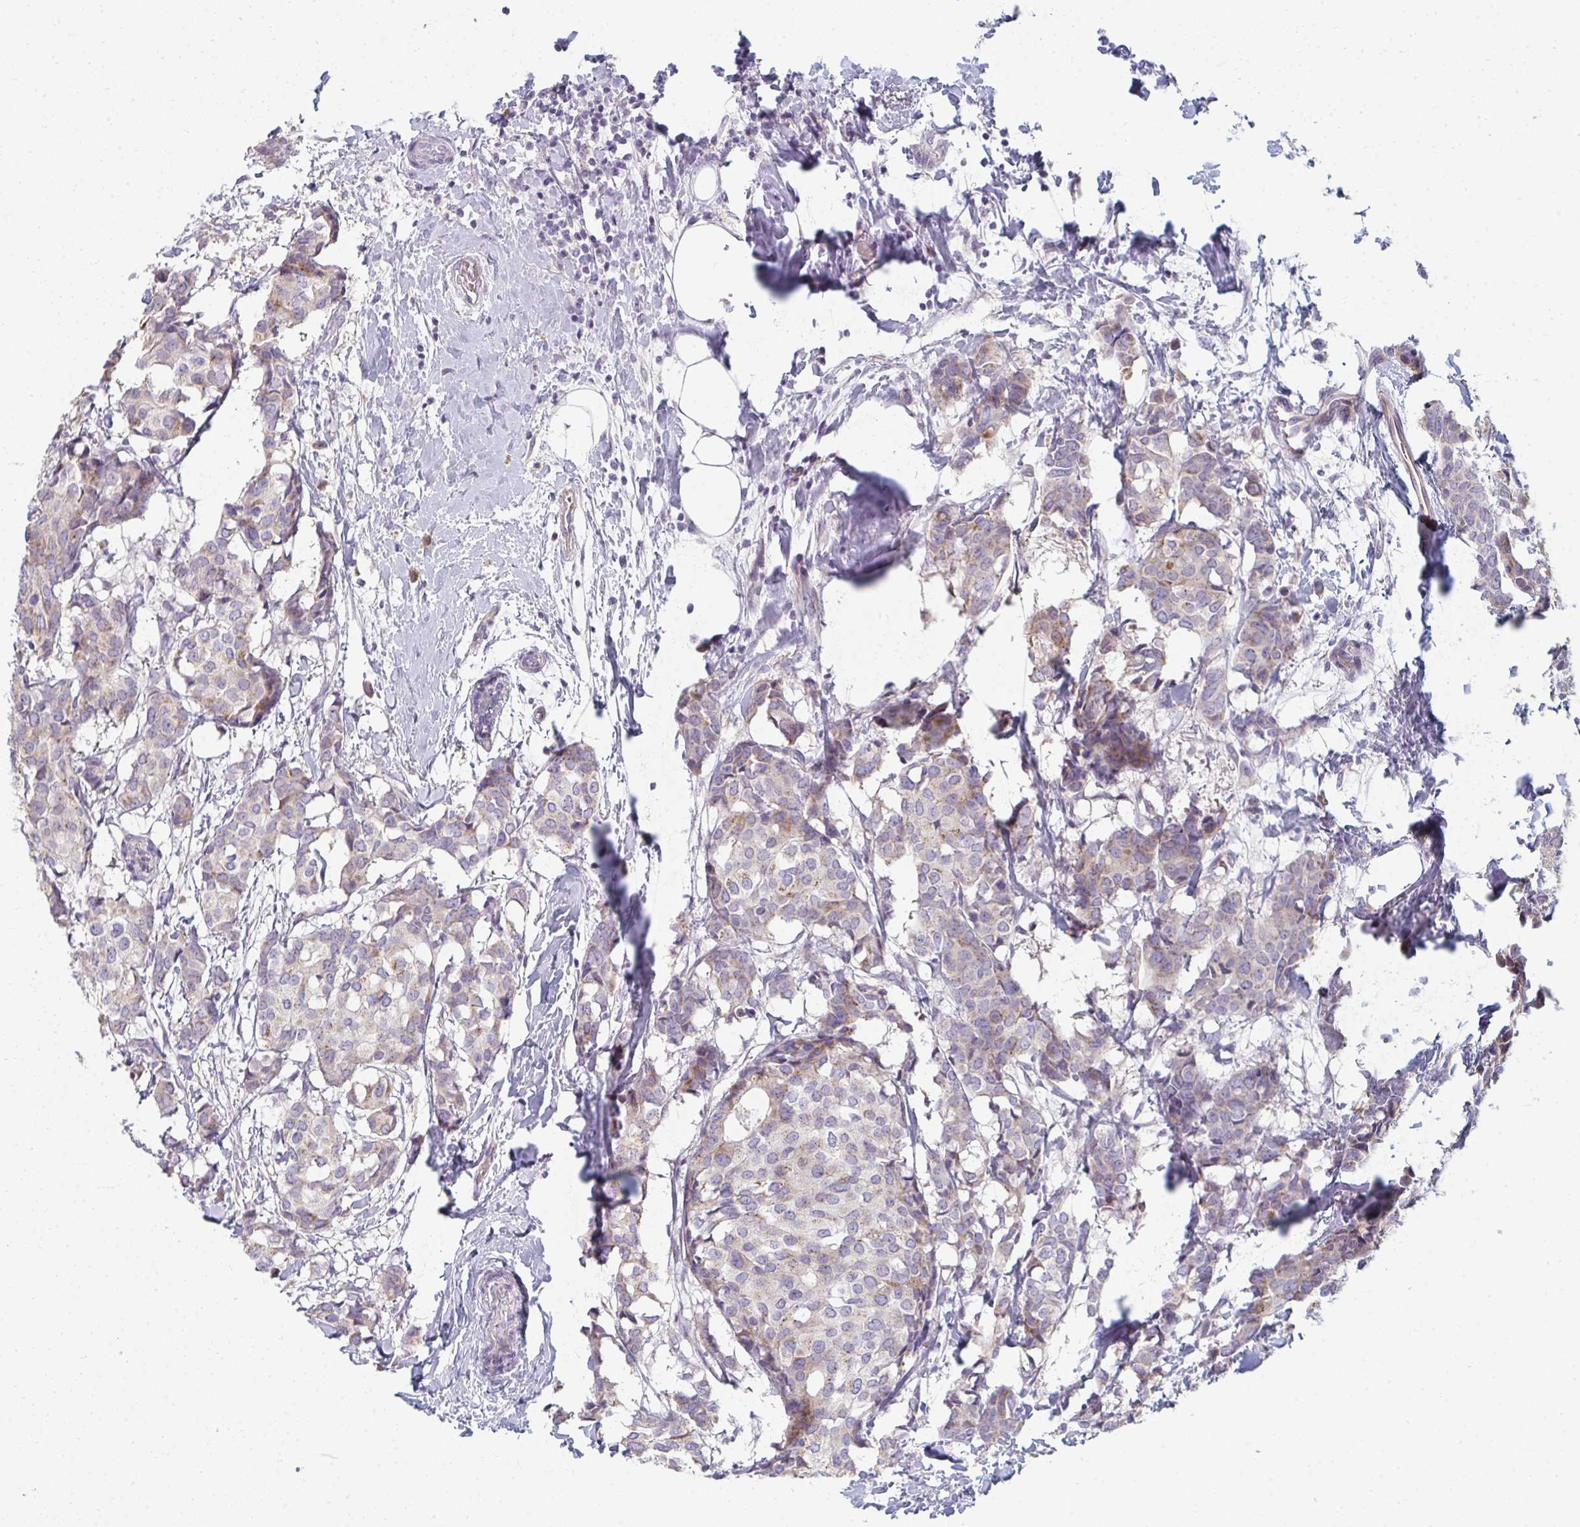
{"staining": {"intensity": "weak", "quantity": "25%-75%", "location": "cytoplasmic/membranous"}, "tissue": "breast cancer", "cell_type": "Tumor cells", "image_type": "cancer", "snomed": [{"axis": "morphology", "description": "Duct carcinoma"}, {"axis": "topography", "description": "Breast"}], "caption": "This histopathology image shows immunohistochemistry (IHC) staining of intraductal carcinoma (breast), with low weak cytoplasmic/membranous positivity in approximately 25%-75% of tumor cells.", "gene": "EIF1AD", "patient": {"sex": "female", "age": 75}}